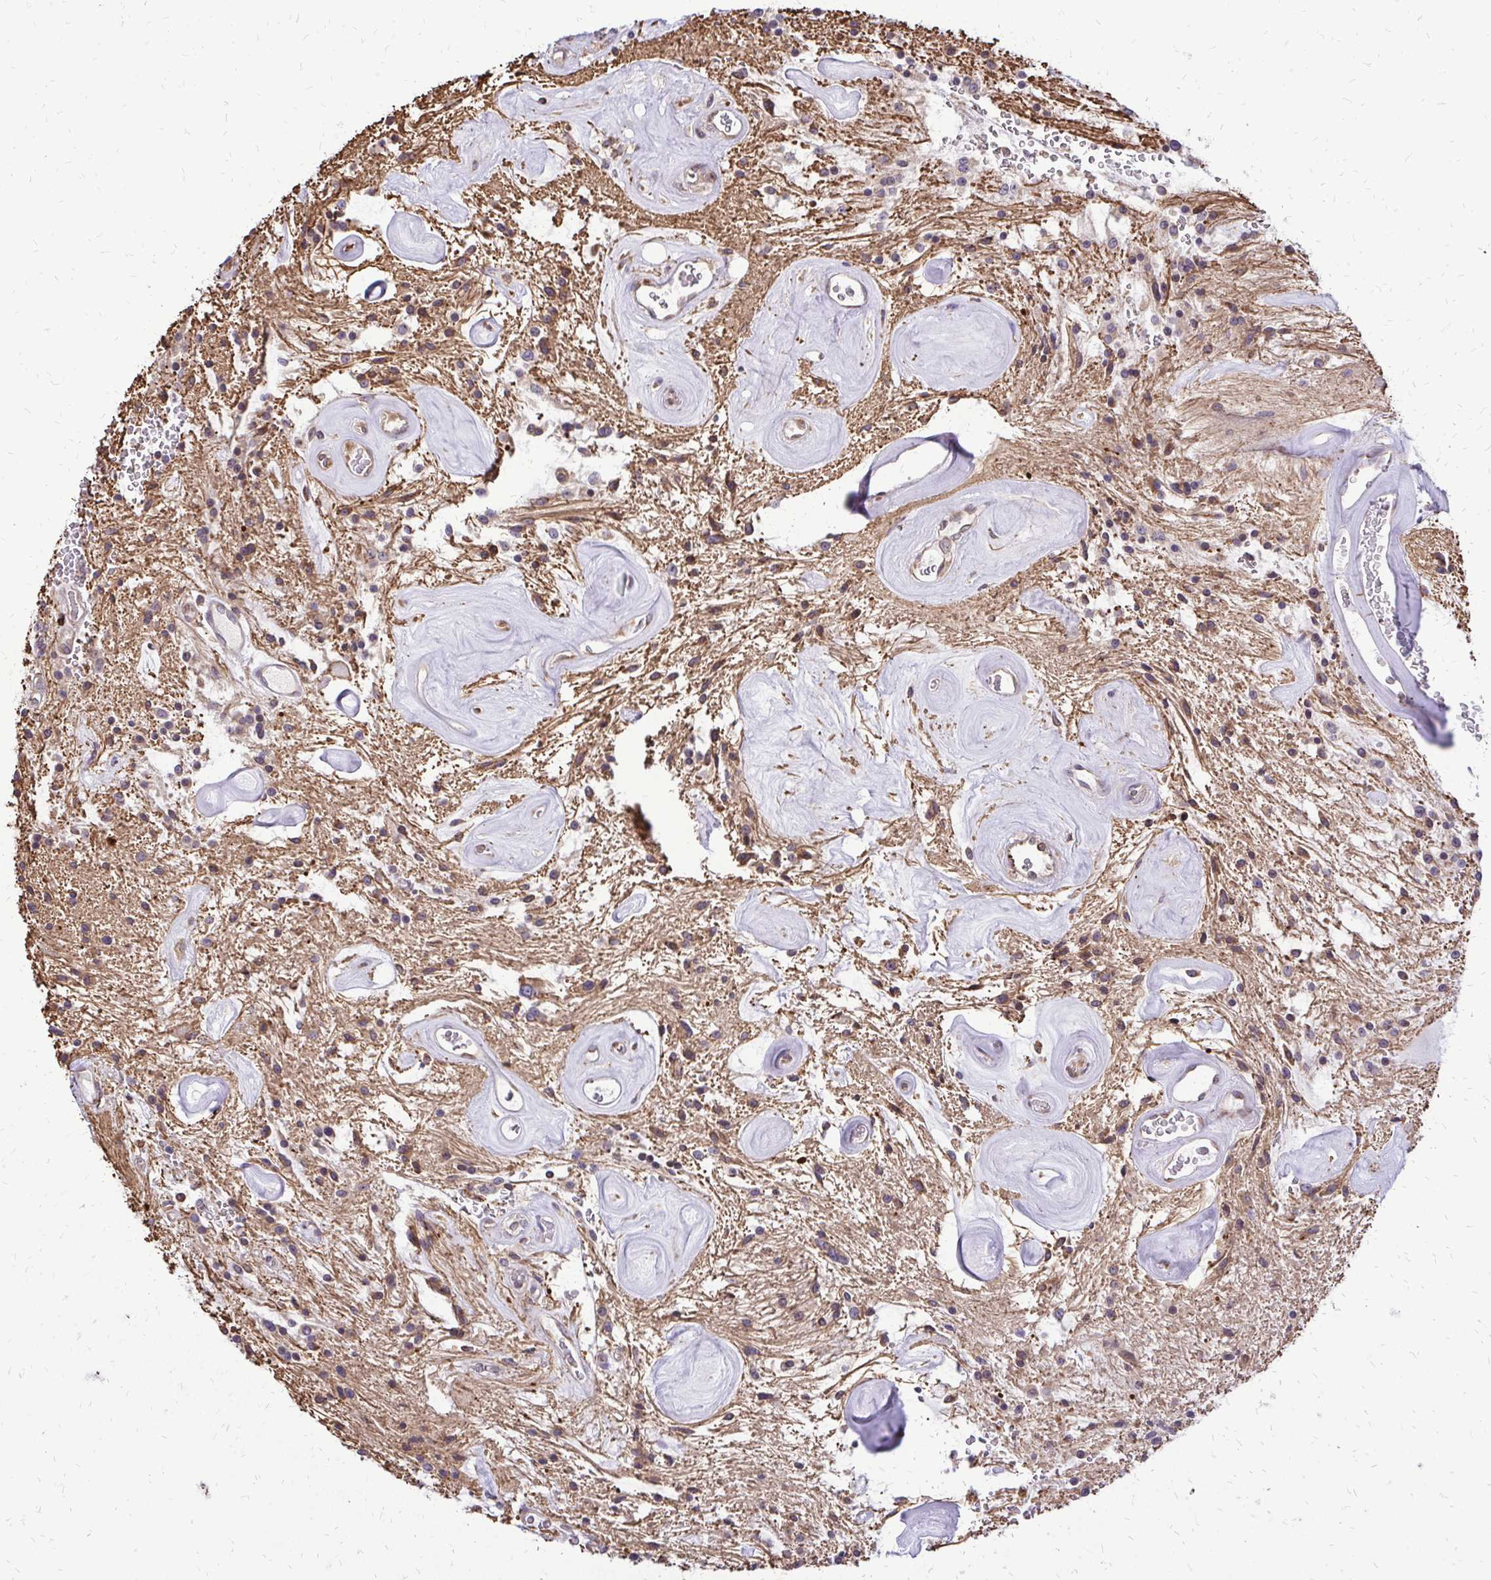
{"staining": {"intensity": "negative", "quantity": "none", "location": "none"}, "tissue": "glioma", "cell_type": "Tumor cells", "image_type": "cancer", "snomed": [{"axis": "morphology", "description": "Glioma, malignant, Low grade"}, {"axis": "topography", "description": "Cerebellum"}], "caption": "Immunohistochemical staining of malignant glioma (low-grade) demonstrates no significant positivity in tumor cells.", "gene": "RPS3", "patient": {"sex": "female", "age": 14}}